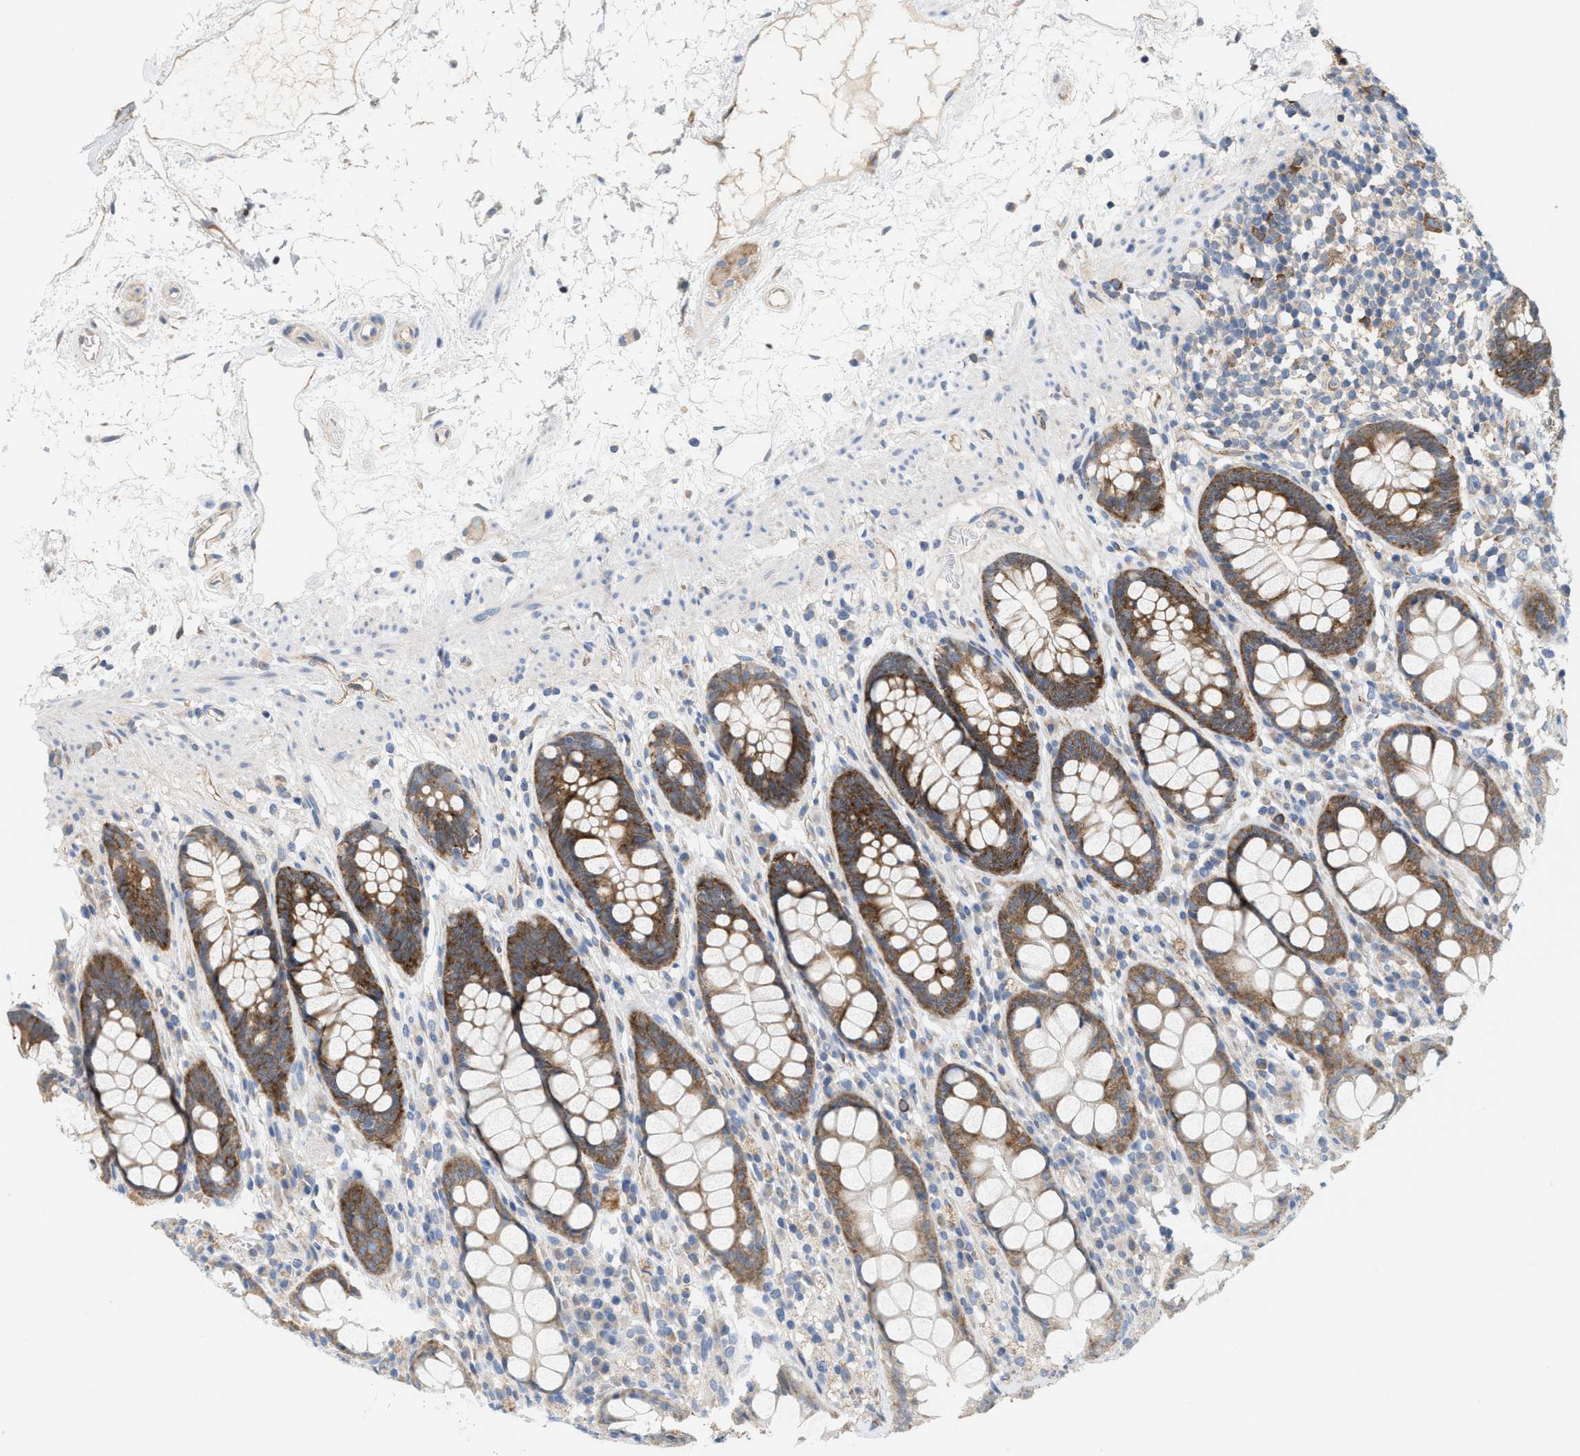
{"staining": {"intensity": "strong", "quantity": ">75%", "location": "cytoplasmic/membranous"}, "tissue": "rectum", "cell_type": "Glandular cells", "image_type": "normal", "snomed": [{"axis": "morphology", "description": "Normal tissue, NOS"}, {"axis": "topography", "description": "Rectum"}], "caption": "Immunohistochemistry (IHC) histopathology image of normal rectum: rectum stained using immunohistochemistry shows high levels of strong protein expression localized specifically in the cytoplasmic/membranous of glandular cells, appearing as a cytoplasmic/membranous brown color.", "gene": "UBAP2", "patient": {"sex": "male", "age": 64}}